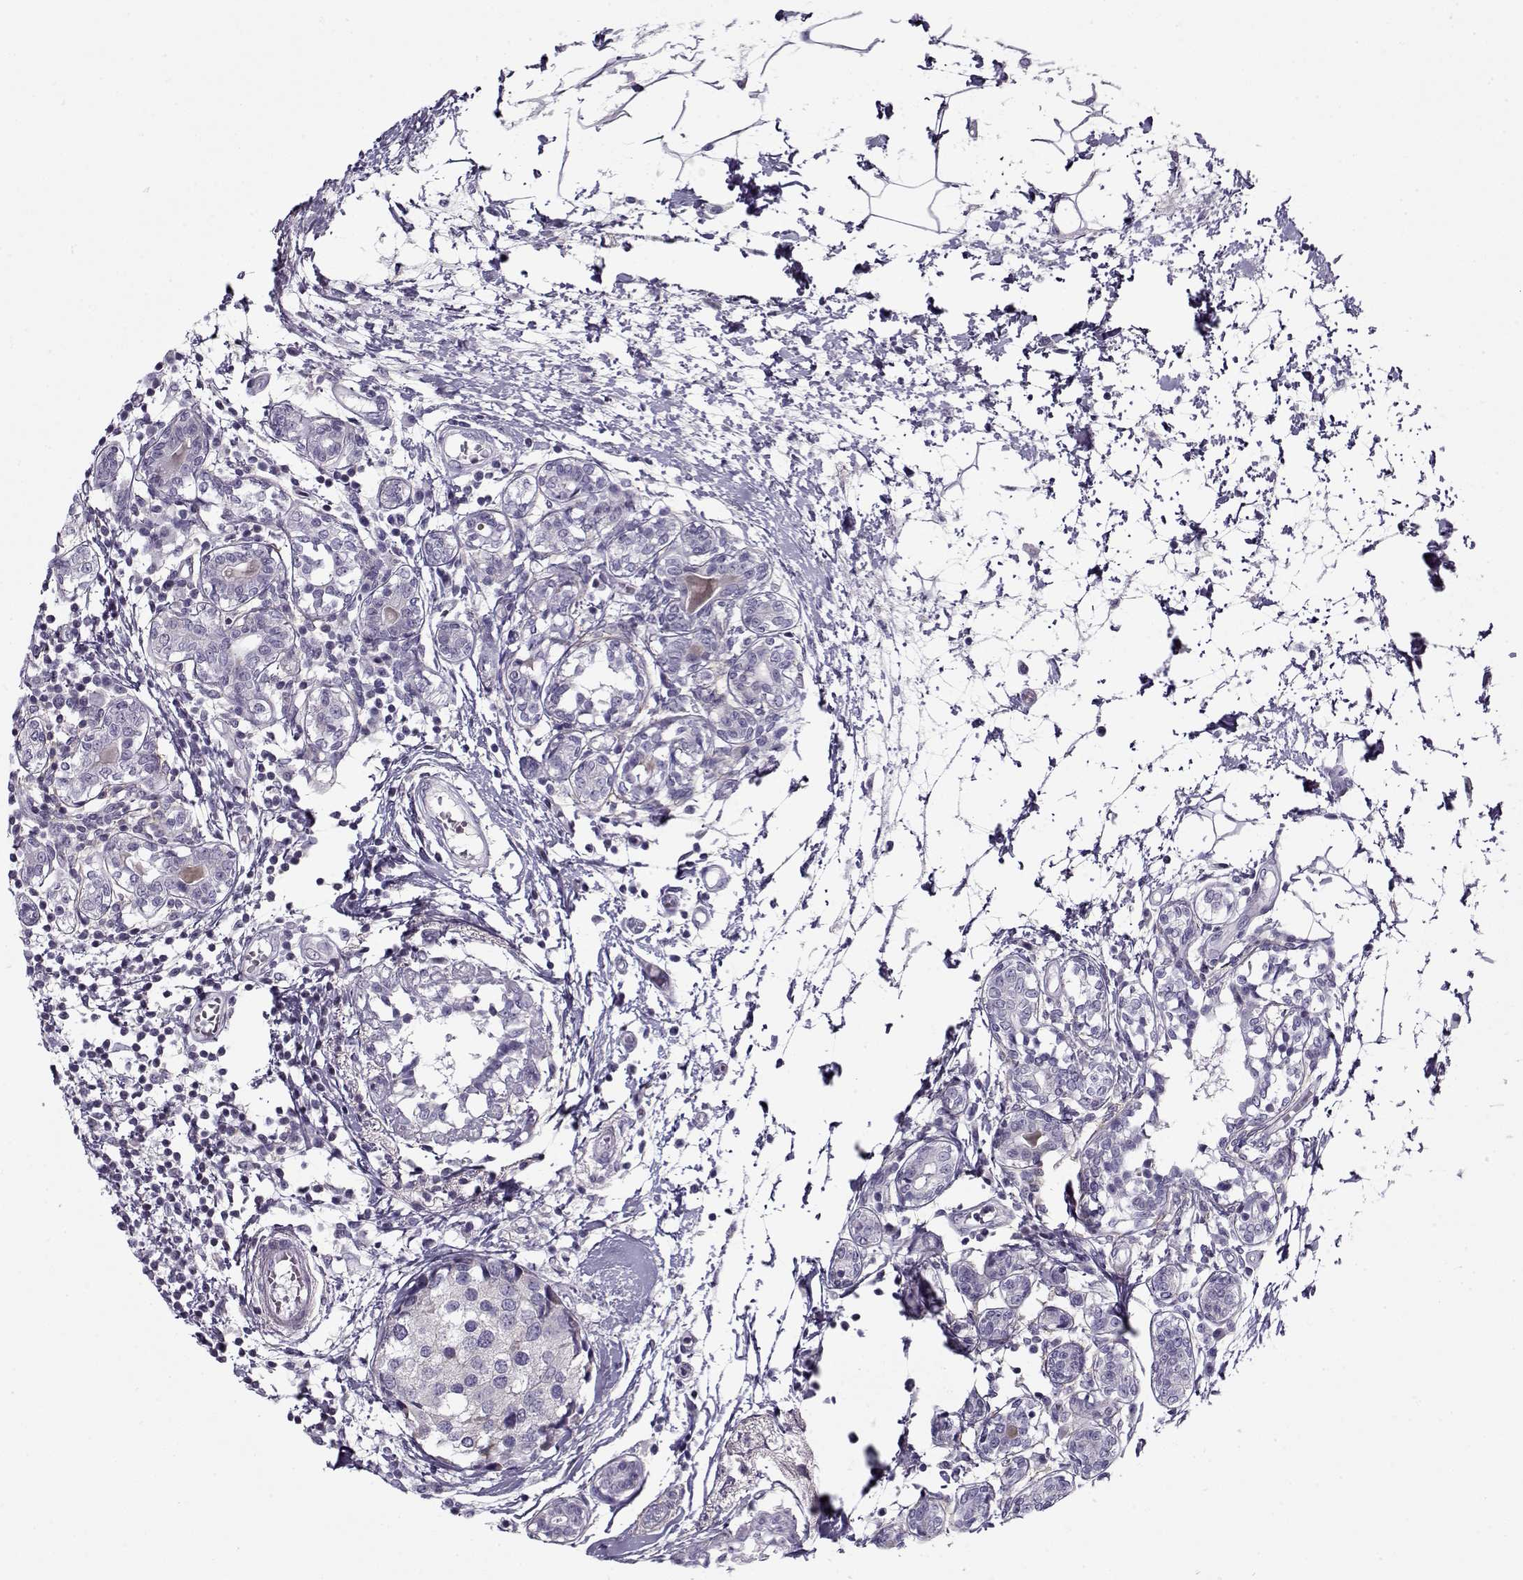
{"staining": {"intensity": "negative", "quantity": "none", "location": "none"}, "tissue": "breast cancer", "cell_type": "Tumor cells", "image_type": "cancer", "snomed": [{"axis": "morphology", "description": "Lobular carcinoma"}, {"axis": "topography", "description": "Breast"}], "caption": "Immunohistochemical staining of breast cancer reveals no significant positivity in tumor cells.", "gene": "PP2D1", "patient": {"sex": "female", "age": 59}}